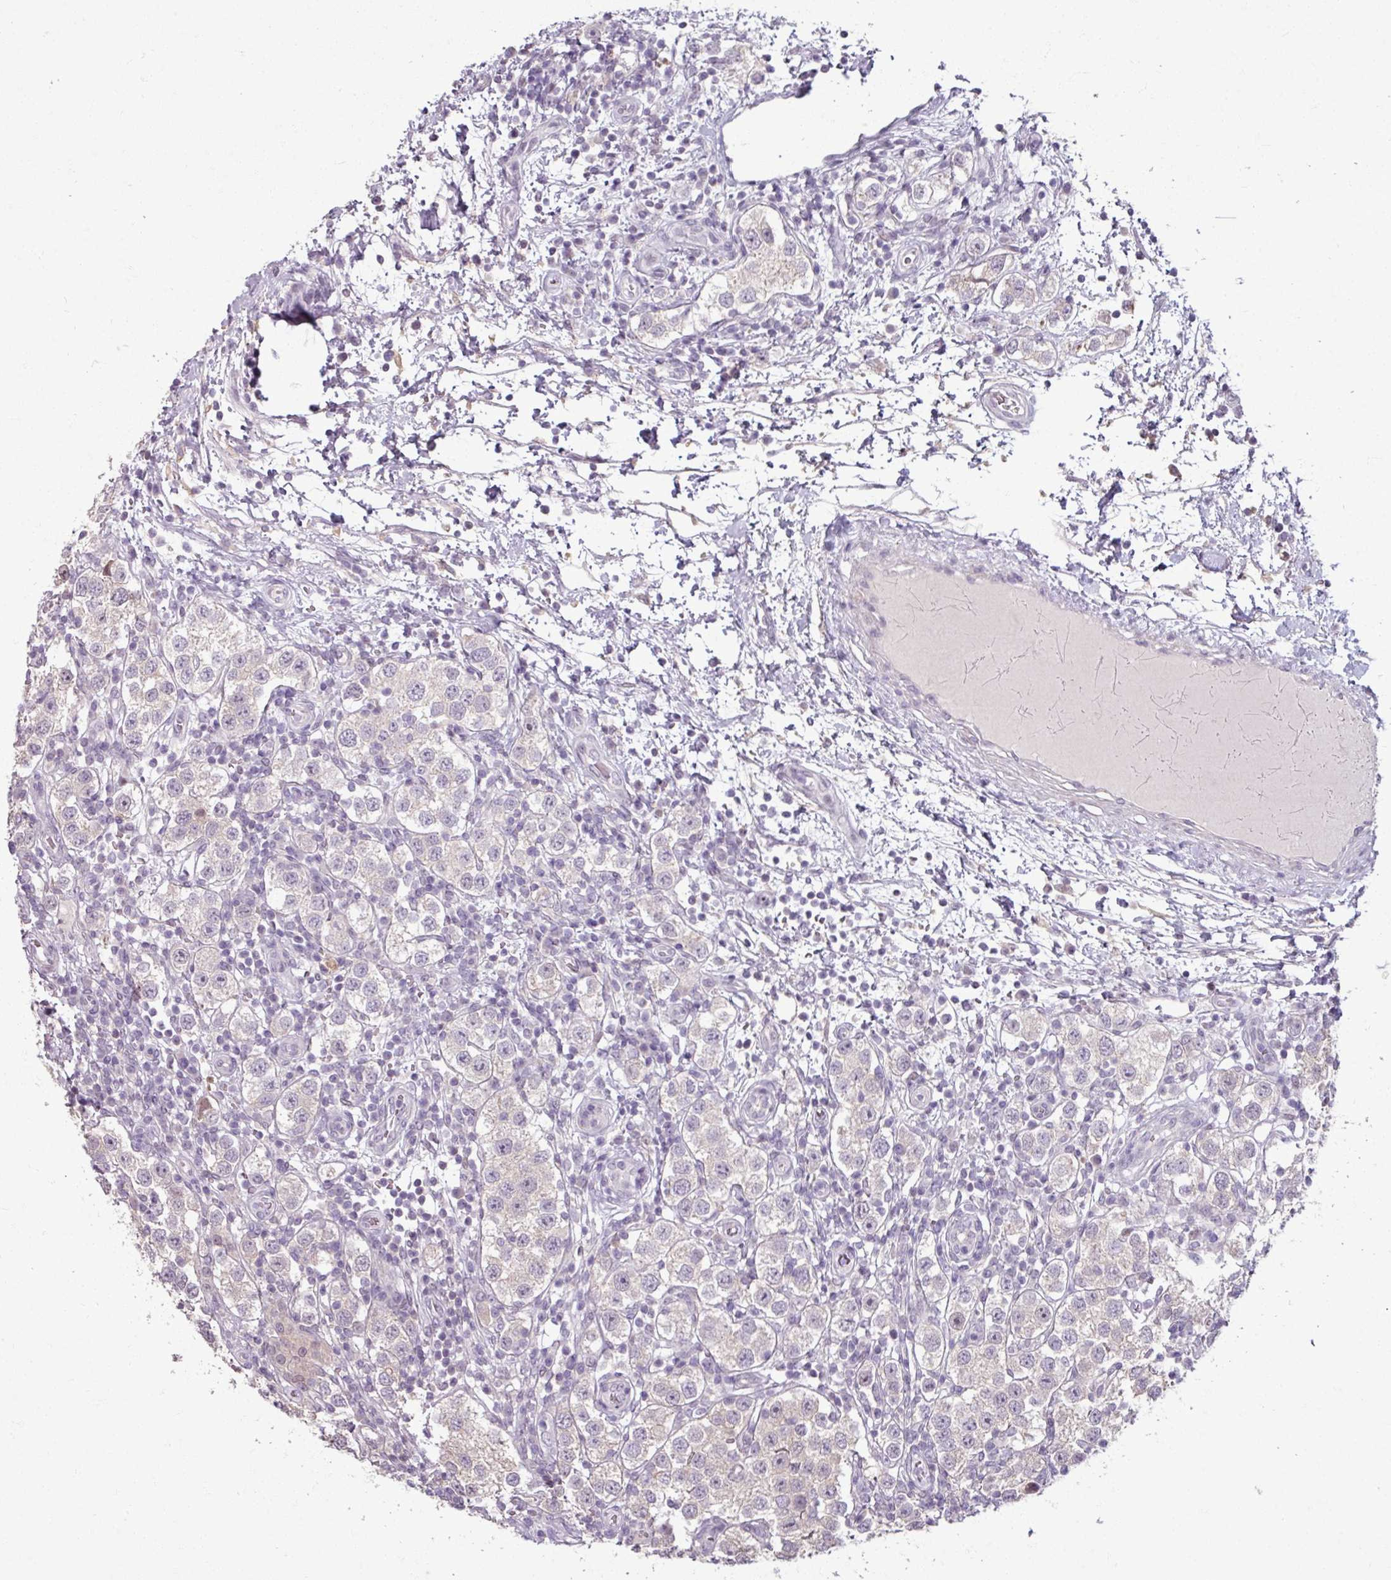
{"staining": {"intensity": "weak", "quantity": "<25%", "location": "cytoplasmic/membranous"}, "tissue": "testis cancer", "cell_type": "Tumor cells", "image_type": "cancer", "snomed": [{"axis": "morphology", "description": "Seminoma, NOS"}, {"axis": "topography", "description": "Testis"}], "caption": "Immunohistochemical staining of human testis seminoma demonstrates no significant expression in tumor cells. (DAB (3,3'-diaminobenzidine) immunohistochemistry (IHC) visualized using brightfield microscopy, high magnification).", "gene": "PNMA6A", "patient": {"sex": "male", "age": 37}}